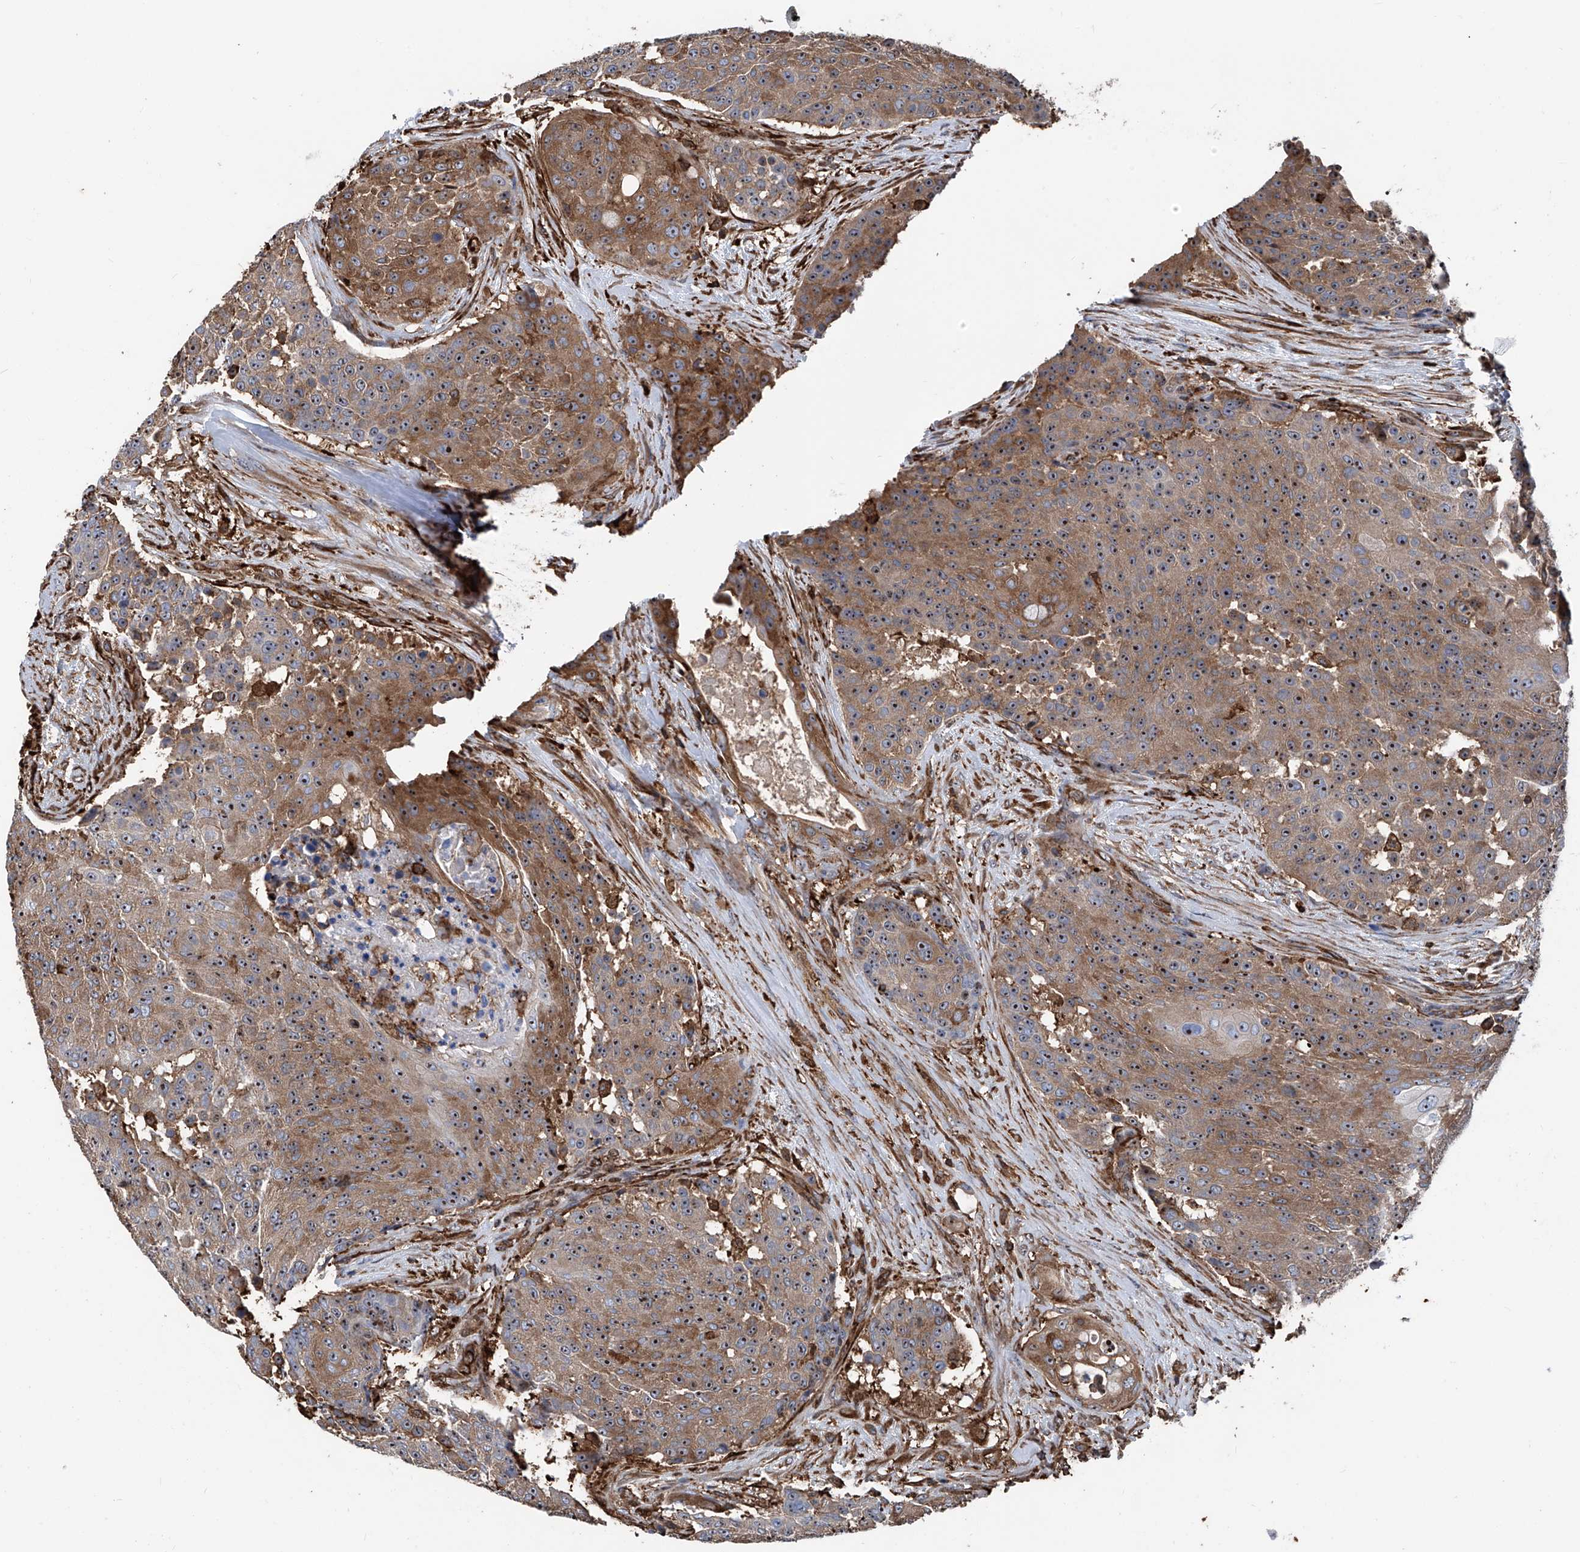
{"staining": {"intensity": "moderate", "quantity": ">75%", "location": "cytoplasmic/membranous,nuclear"}, "tissue": "urothelial cancer", "cell_type": "Tumor cells", "image_type": "cancer", "snomed": [{"axis": "morphology", "description": "Urothelial carcinoma, High grade"}, {"axis": "topography", "description": "Urinary bladder"}], "caption": "Urothelial cancer stained with immunohistochemistry reveals moderate cytoplasmic/membranous and nuclear staining in about >75% of tumor cells.", "gene": "ZNF484", "patient": {"sex": "female", "age": 63}}